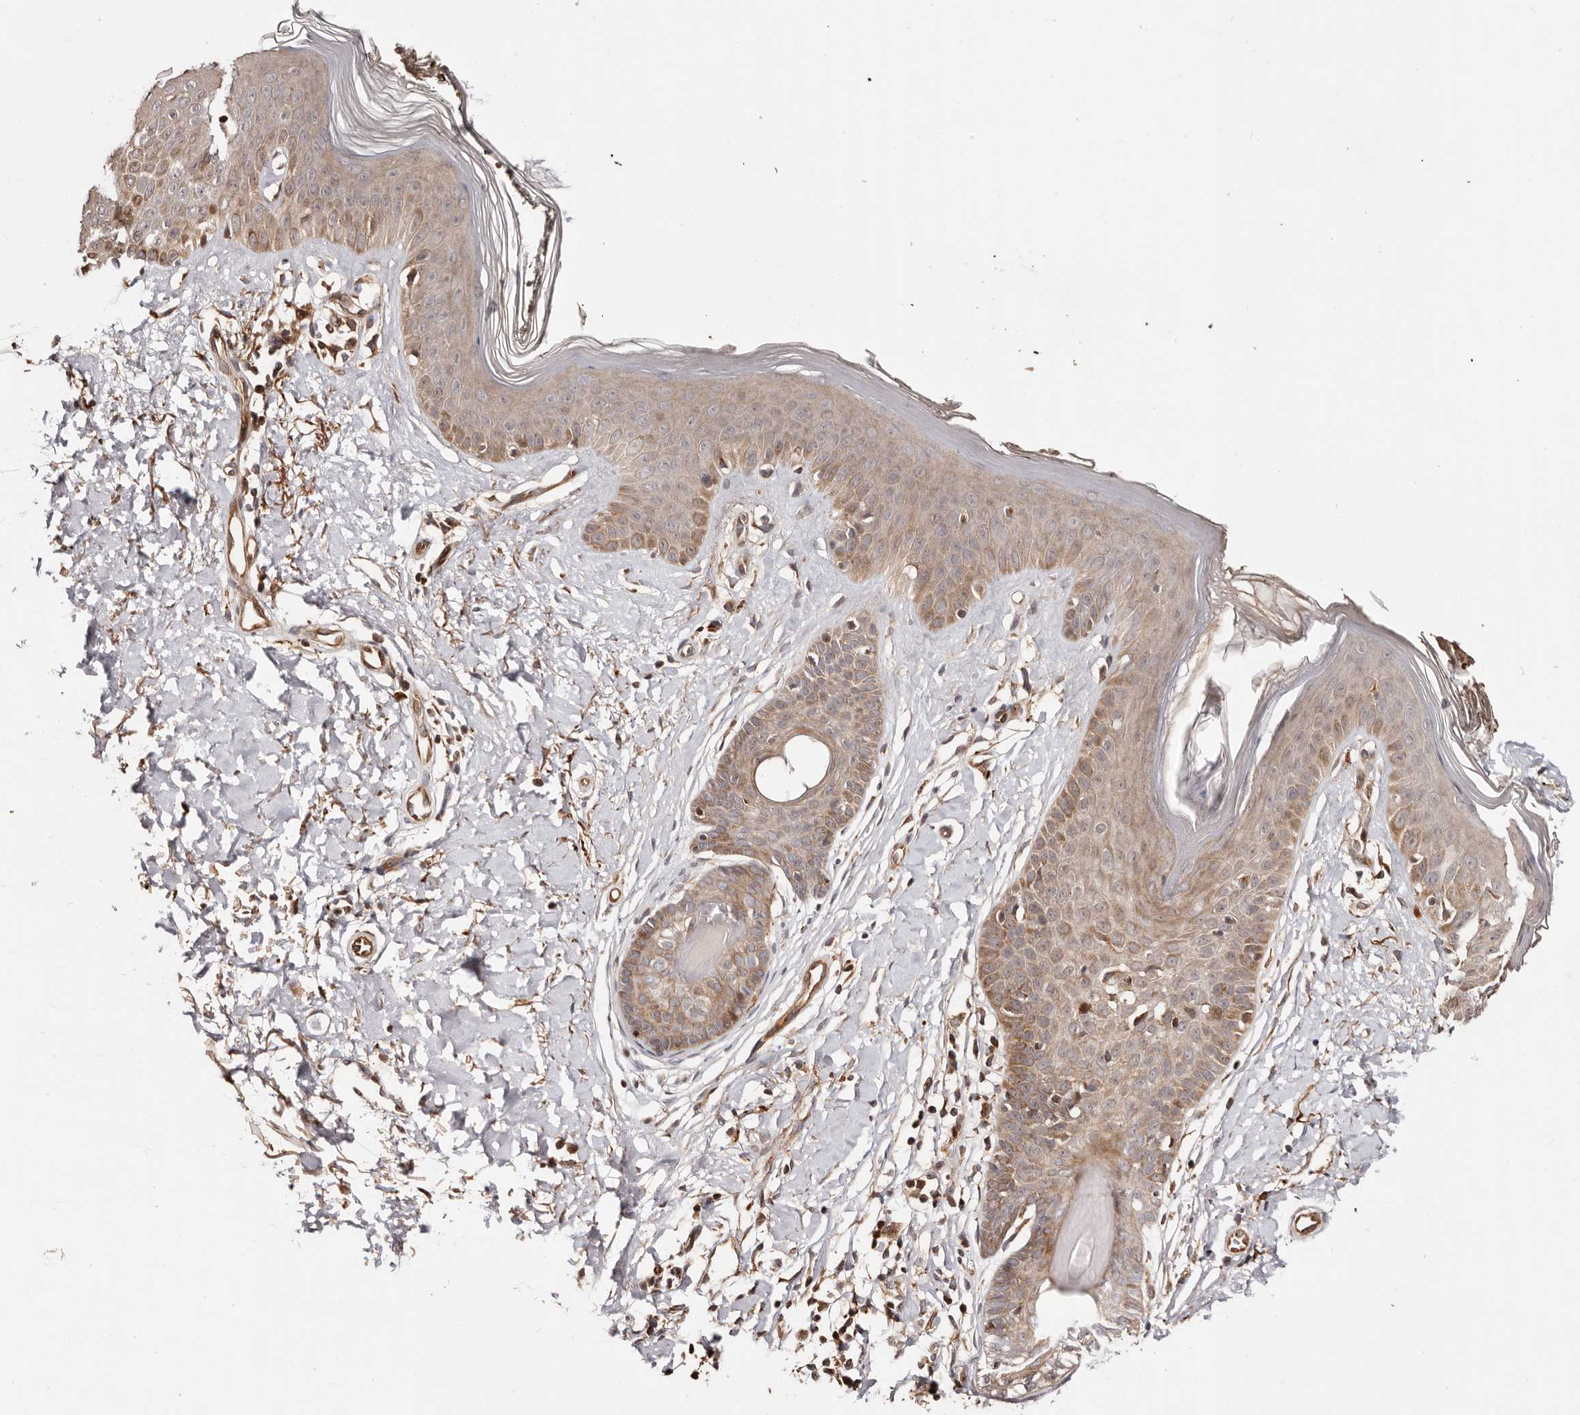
{"staining": {"intensity": "moderate", "quantity": ">75%", "location": "cytoplasmic/membranous"}, "tissue": "skin", "cell_type": "Fibroblasts", "image_type": "normal", "snomed": [{"axis": "morphology", "description": "Normal tissue, NOS"}, {"axis": "topography", "description": "Skin"}], "caption": "Skin stained for a protein shows moderate cytoplasmic/membranous positivity in fibroblasts. (Brightfield microscopy of DAB IHC at high magnification).", "gene": "PTPN22", "patient": {"sex": "female", "age": 64}}